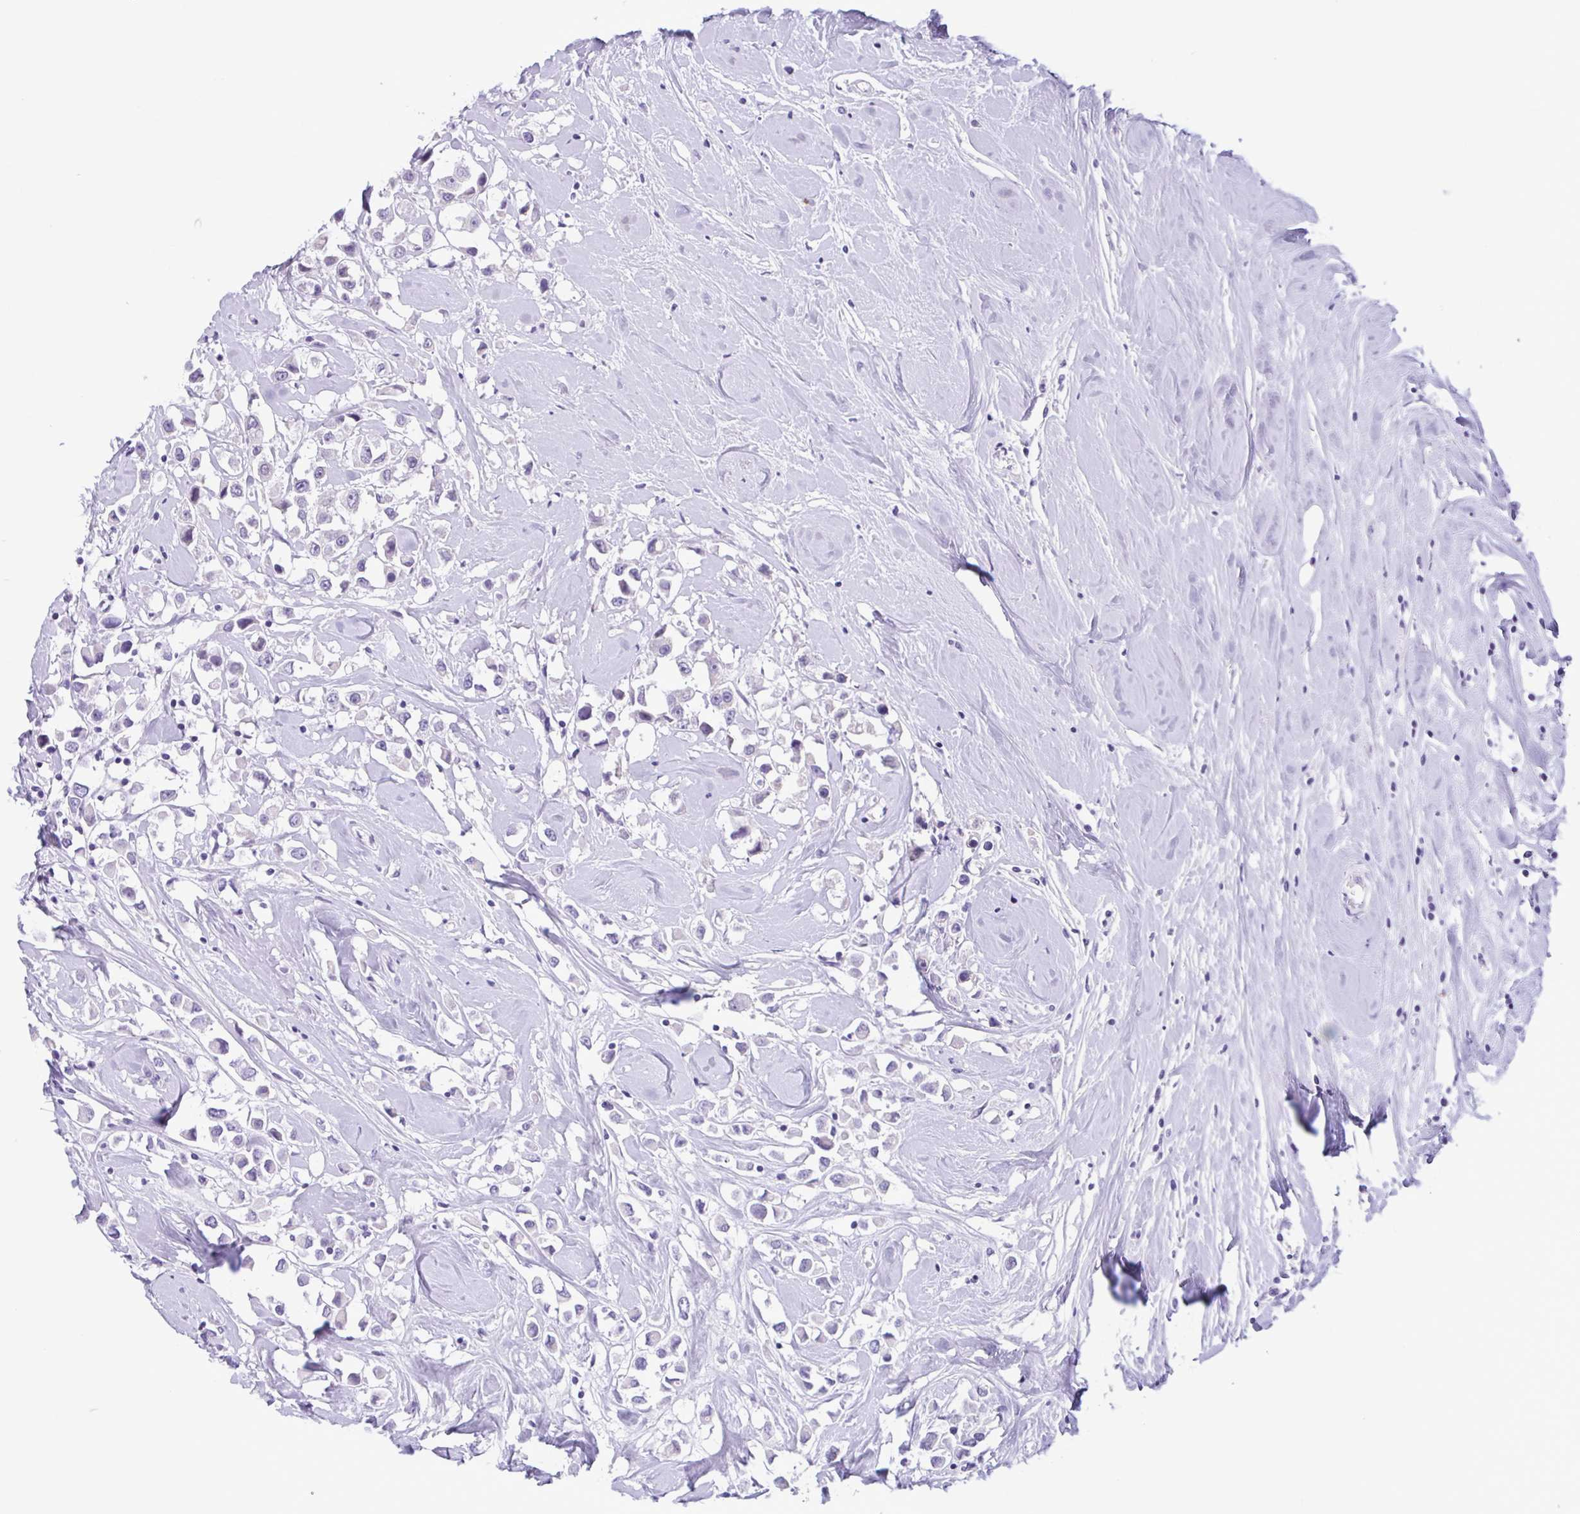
{"staining": {"intensity": "negative", "quantity": "none", "location": "none"}, "tissue": "breast cancer", "cell_type": "Tumor cells", "image_type": "cancer", "snomed": [{"axis": "morphology", "description": "Duct carcinoma"}, {"axis": "topography", "description": "Breast"}], "caption": "The immunohistochemistry micrograph has no significant staining in tumor cells of intraductal carcinoma (breast) tissue.", "gene": "INAFM1", "patient": {"sex": "female", "age": 61}}